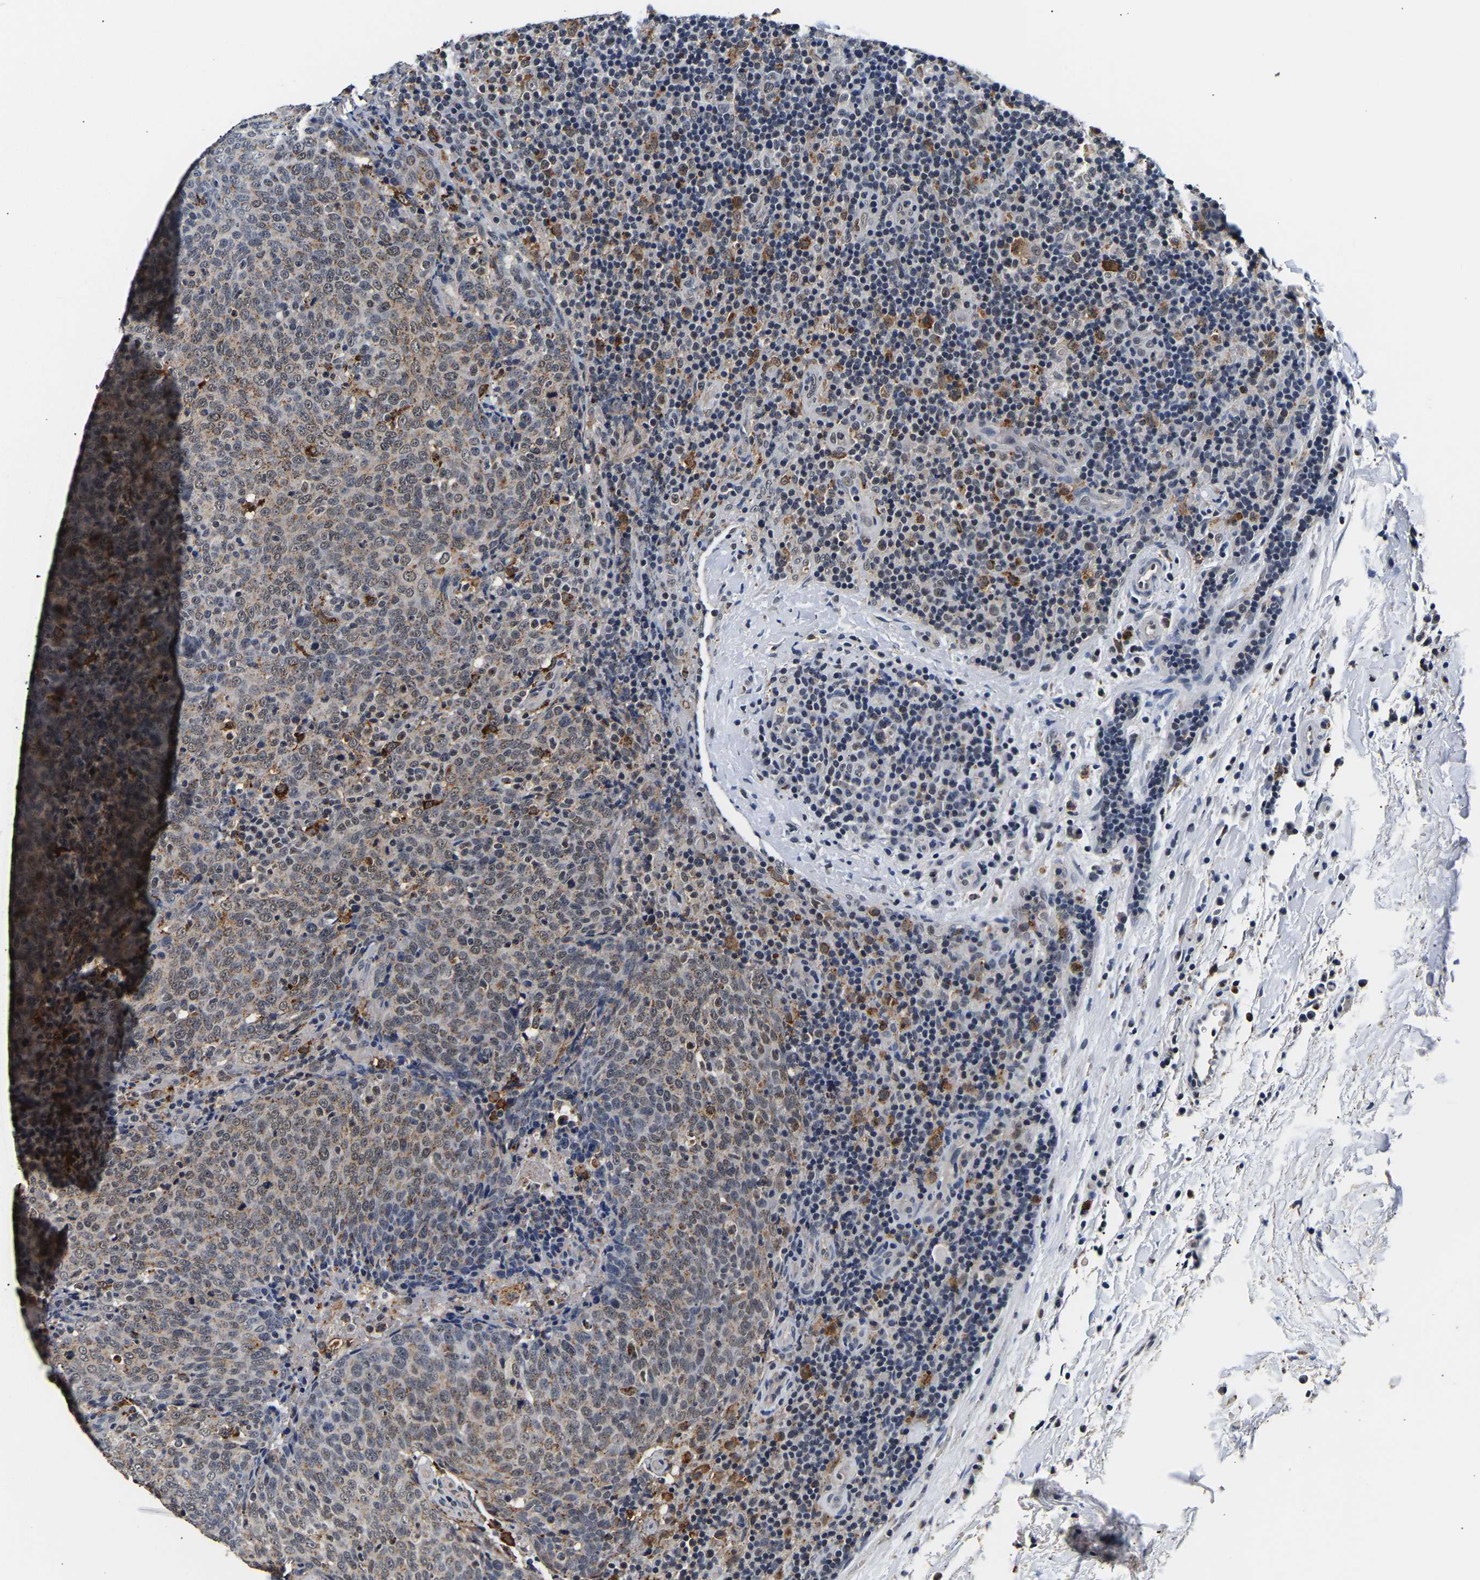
{"staining": {"intensity": "weak", "quantity": "25%-75%", "location": "cytoplasmic/membranous"}, "tissue": "head and neck cancer", "cell_type": "Tumor cells", "image_type": "cancer", "snomed": [{"axis": "morphology", "description": "Squamous cell carcinoma, NOS"}, {"axis": "morphology", "description": "Squamous cell carcinoma, metastatic, NOS"}, {"axis": "topography", "description": "Lymph node"}, {"axis": "topography", "description": "Head-Neck"}], "caption": "This is a photomicrograph of immunohistochemistry staining of head and neck cancer (squamous cell carcinoma), which shows weak positivity in the cytoplasmic/membranous of tumor cells.", "gene": "SMU1", "patient": {"sex": "male", "age": 62}}